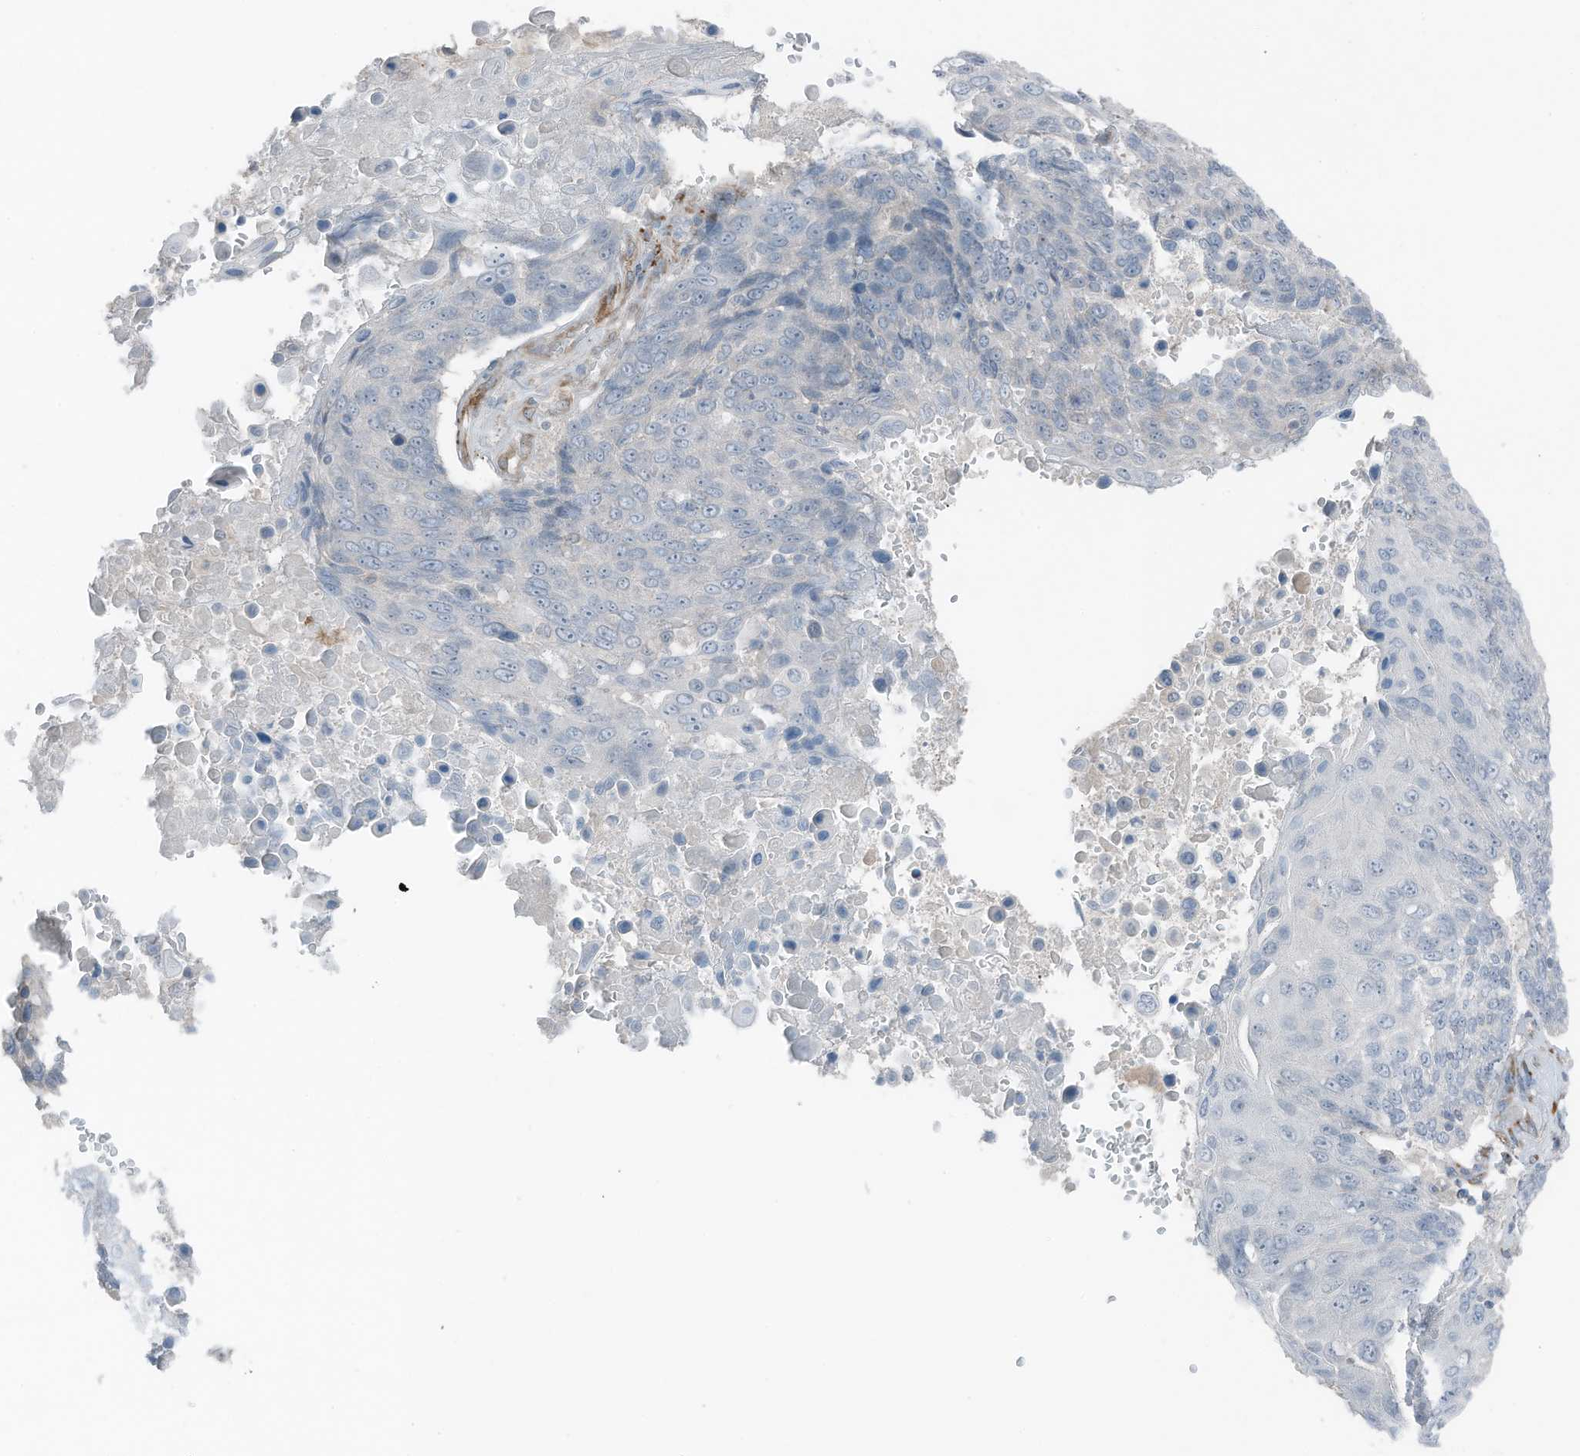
{"staining": {"intensity": "negative", "quantity": "none", "location": "none"}, "tissue": "lung cancer", "cell_type": "Tumor cells", "image_type": "cancer", "snomed": [{"axis": "morphology", "description": "Squamous cell carcinoma, NOS"}, {"axis": "topography", "description": "Lung"}], "caption": "Human lung cancer stained for a protein using immunohistochemistry (IHC) reveals no staining in tumor cells.", "gene": "ARHGEF33", "patient": {"sex": "male", "age": 66}}